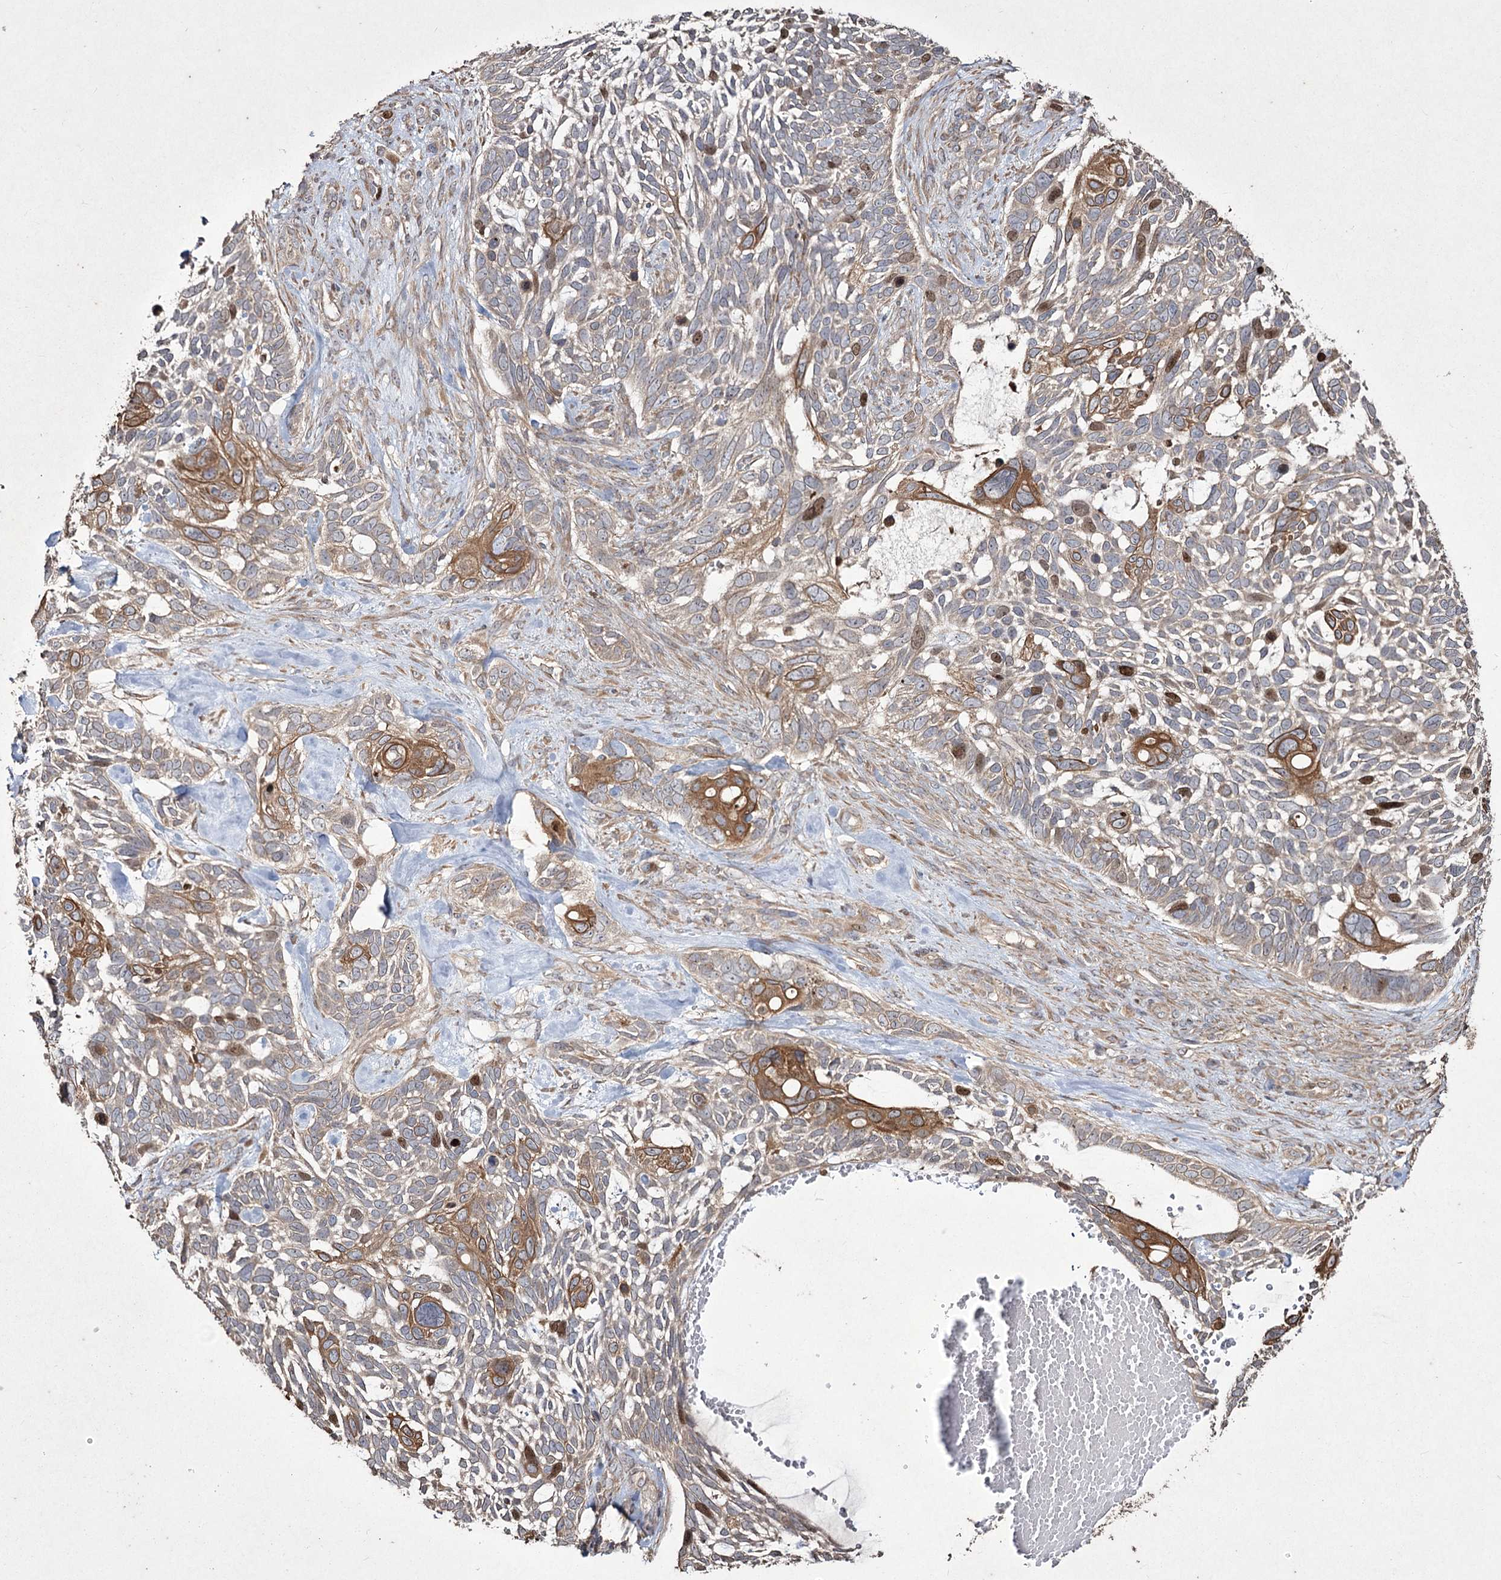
{"staining": {"intensity": "moderate", "quantity": "25%-75%", "location": "cytoplasmic/membranous,nuclear"}, "tissue": "skin cancer", "cell_type": "Tumor cells", "image_type": "cancer", "snomed": [{"axis": "morphology", "description": "Basal cell carcinoma"}, {"axis": "topography", "description": "Skin"}], "caption": "Human skin basal cell carcinoma stained with a protein marker reveals moderate staining in tumor cells.", "gene": "PRC1", "patient": {"sex": "male", "age": 88}}